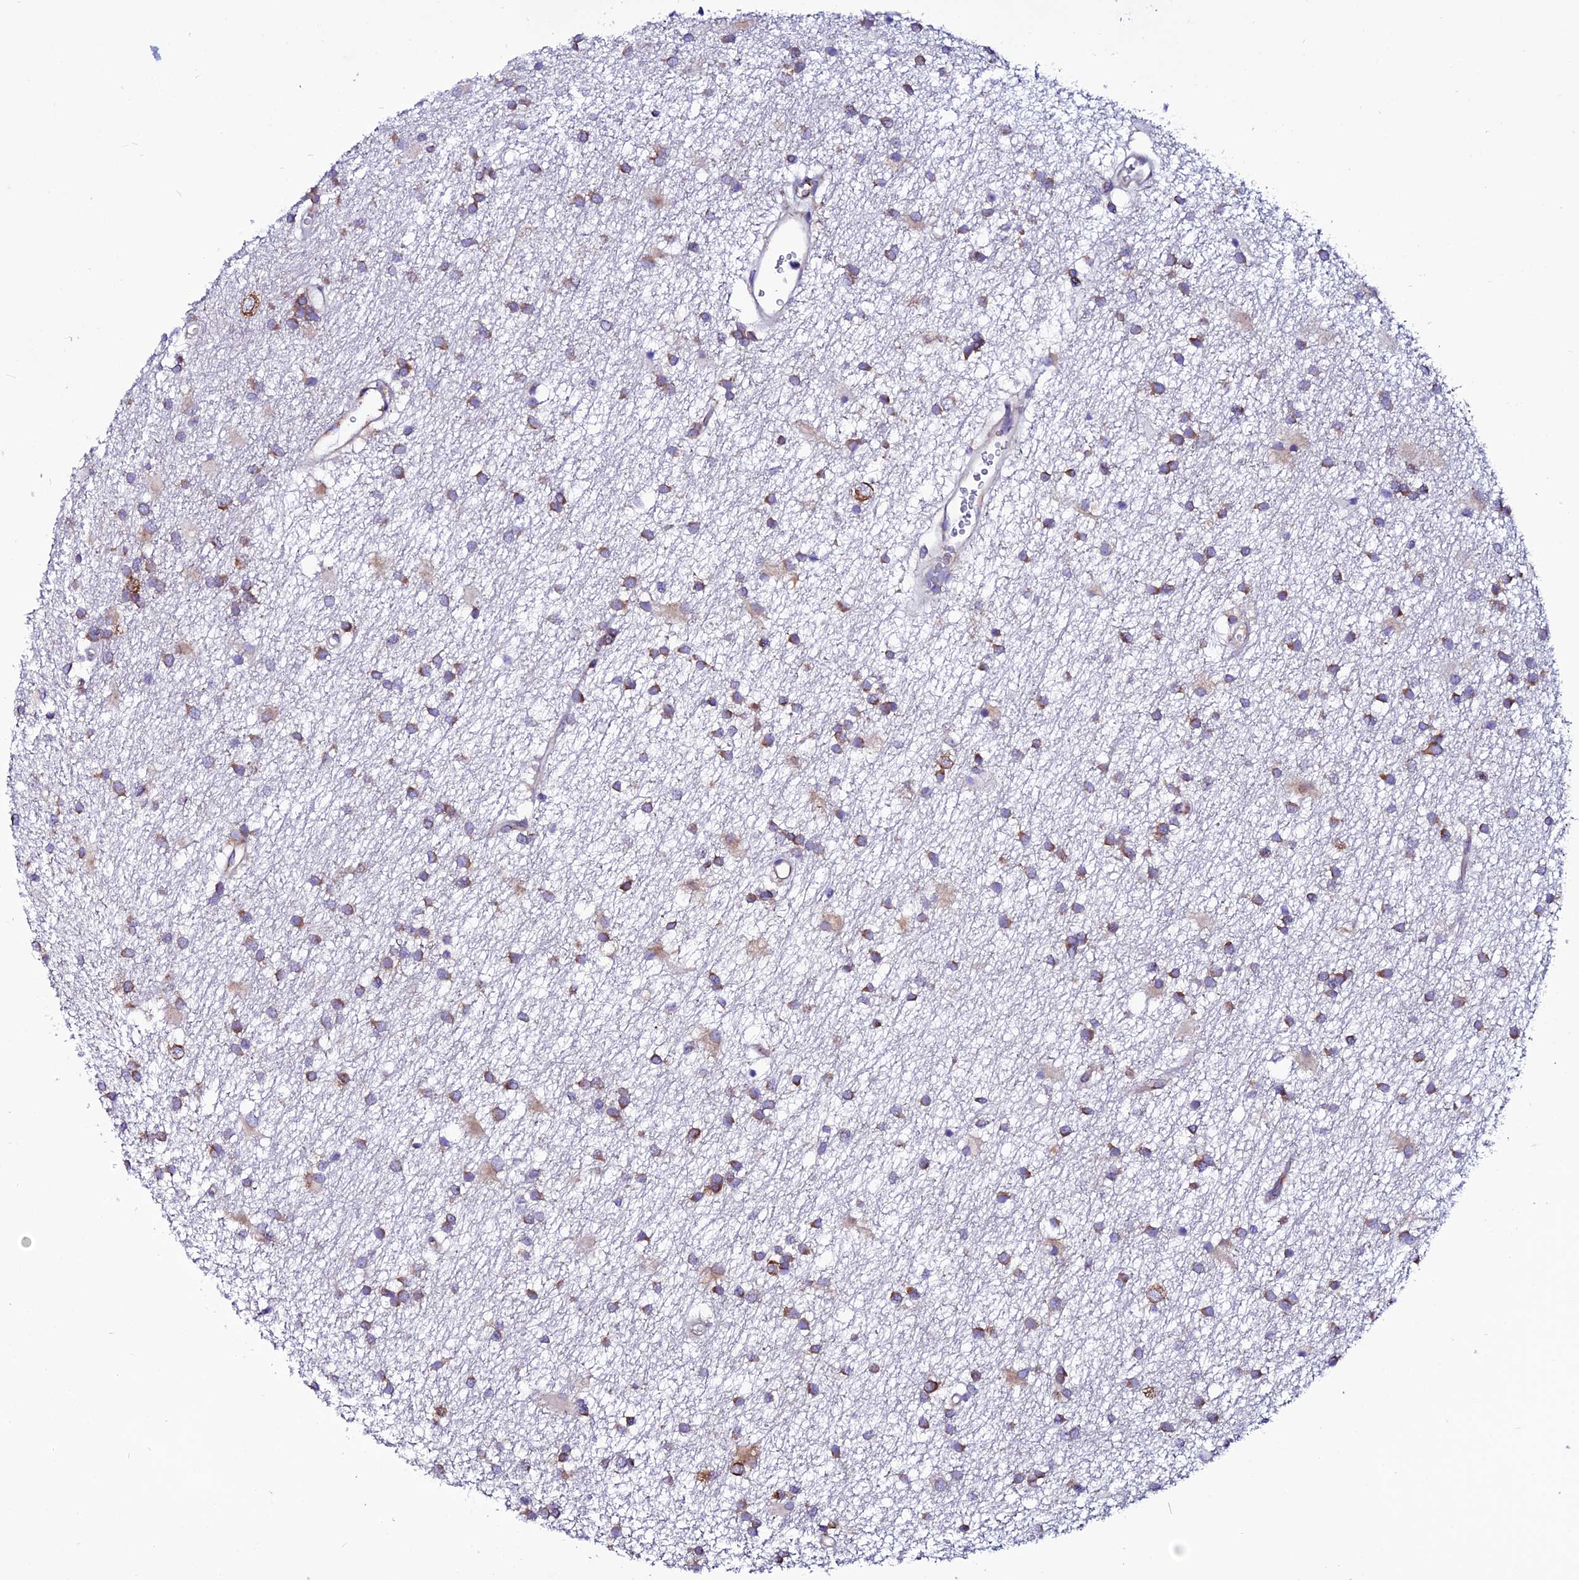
{"staining": {"intensity": "moderate", "quantity": ">75%", "location": "cytoplasmic/membranous"}, "tissue": "glioma", "cell_type": "Tumor cells", "image_type": "cancer", "snomed": [{"axis": "morphology", "description": "Glioma, malignant, High grade"}, {"axis": "topography", "description": "Brain"}], "caption": "Moderate cytoplasmic/membranous protein staining is present in approximately >75% of tumor cells in malignant glioma (high-grade).", "gene": "EEF1G", "patient": {"sex": "male", "age": 77}}